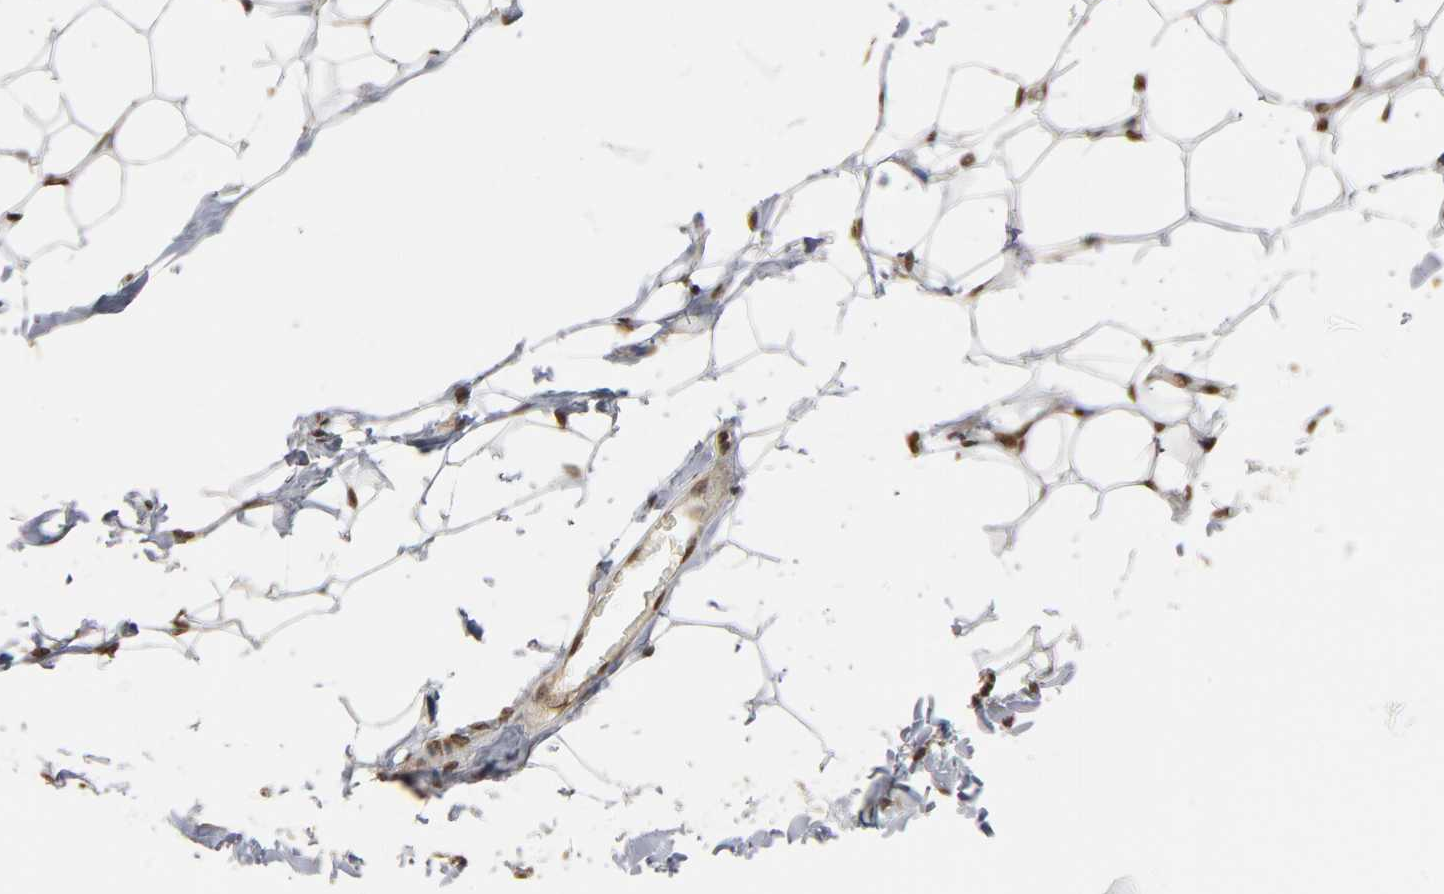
{"staining": {"intensity": "moderate", "quantity": ">75%", "location": "cytoplasmic/membranous,nuclear"}, "tissue": "adipose tissue", "cell_type": "Adipocytes", "image_type": "normal", "snomed": [{"axis": "morphology", "description": "Normal tissue, NOS"}, {"axis": "topography", "description": "Soft tissue"}], "caption": "Immunohistochemical staining of benign adipose tissue exhibits >75% levels of moderate cytoplasmic/membranous,nuclear protein expression in approximately >75% of adipocytes. Nuclei are stained in blue.", "gene": "ITGAV", "patient": {"sex": "male", "age": 26}}